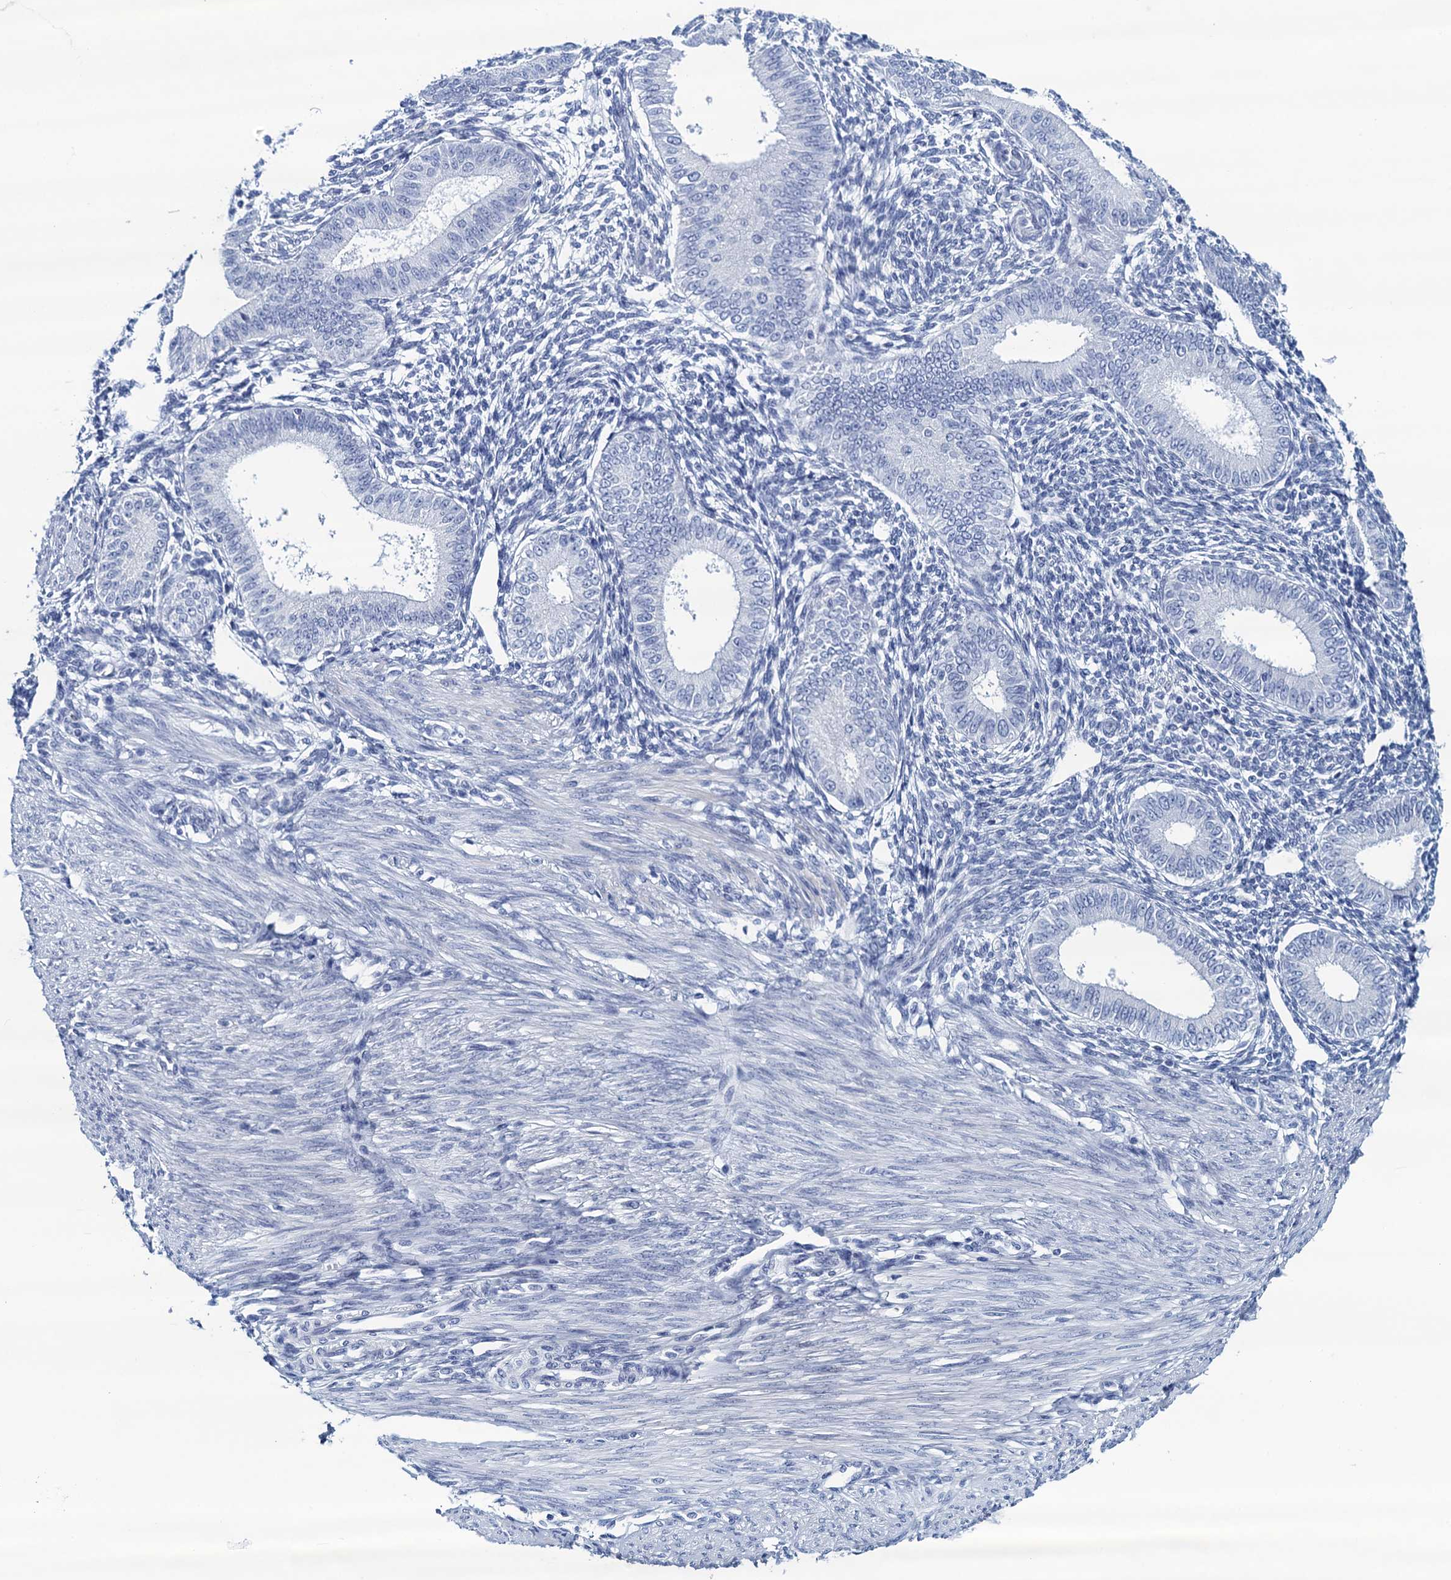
{"staining": {"intensity": "negative", "quantity": "none", "location": "none"}, "tissue": "endometrium", "cell_type": "Cells in endometrial stroma", "image_type": "normal", "snomed": [{"axis": "morphology", "description": "Normal tissue, NOS"}, {"axis": "topography", "description": "Uterus"}, {"axis": "topography", "description": "Endometrium"}], "caption": "This is a photomicrograph of immunohistochemistry staining of normal endometrium, which shows no positivity in cells in endometrial stroma.", "gene": "RHCG", "patient": {"sex": "female", "age": 48}}